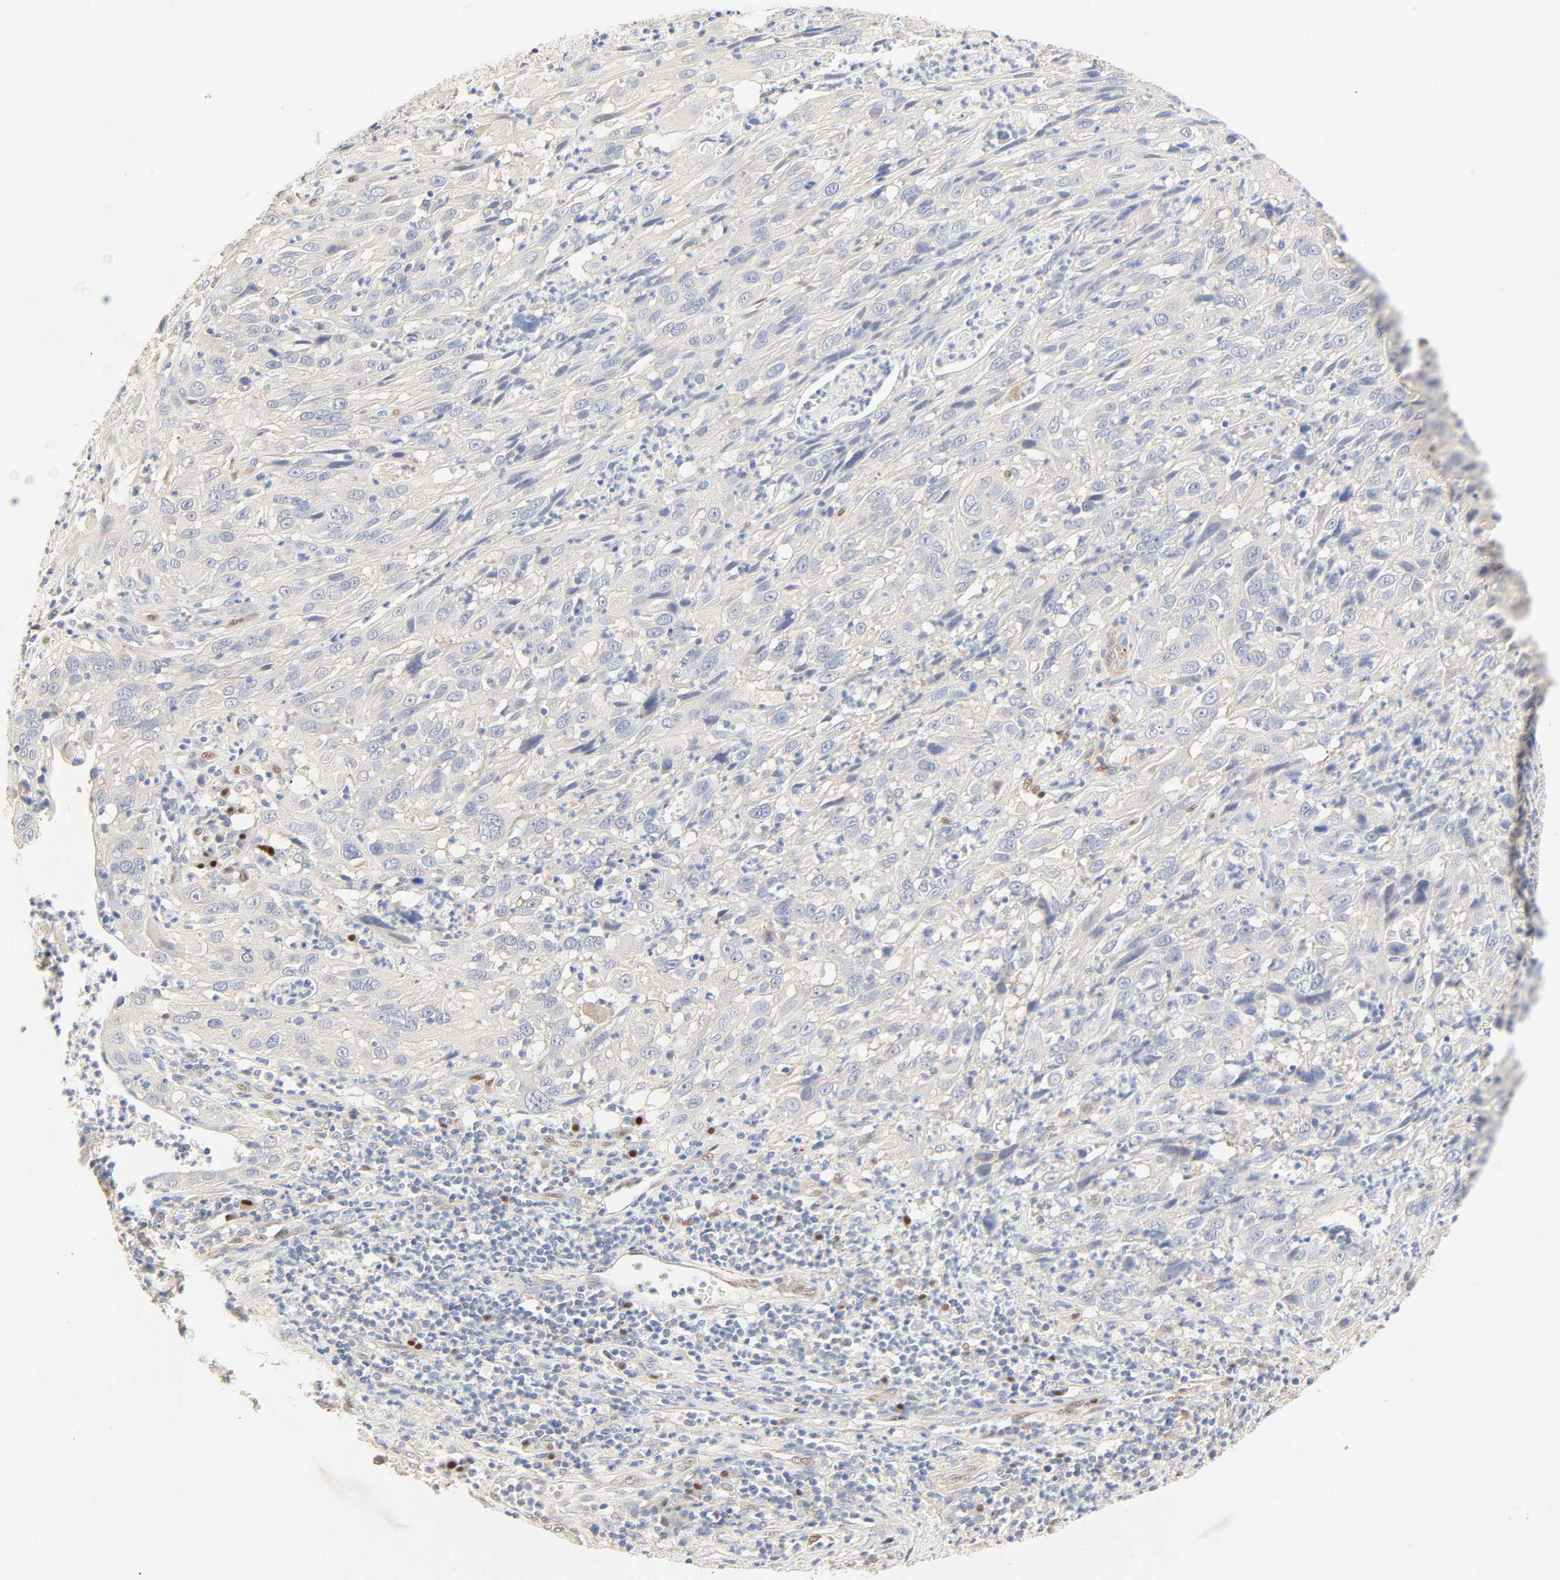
{"staining": {"intensity": "negative", "quantity": "none", "location": "none"}, "tissue": "cervical cancer", "cell_type": "Tumor cells", "image_type": "cancer", "snomed": [{"axis": "morphology", "description": "Squamous cell carcinoma, NOS"}, {"axis": "topography", "description": "Cervix"}], "caption": "Protein analysis of squamous cell carcinoma (cervical) reveals no significant positivity in tumor cells.", "gene": "BORCS8-MEF2B", "patient": {"sex": "female", "age": 32}}